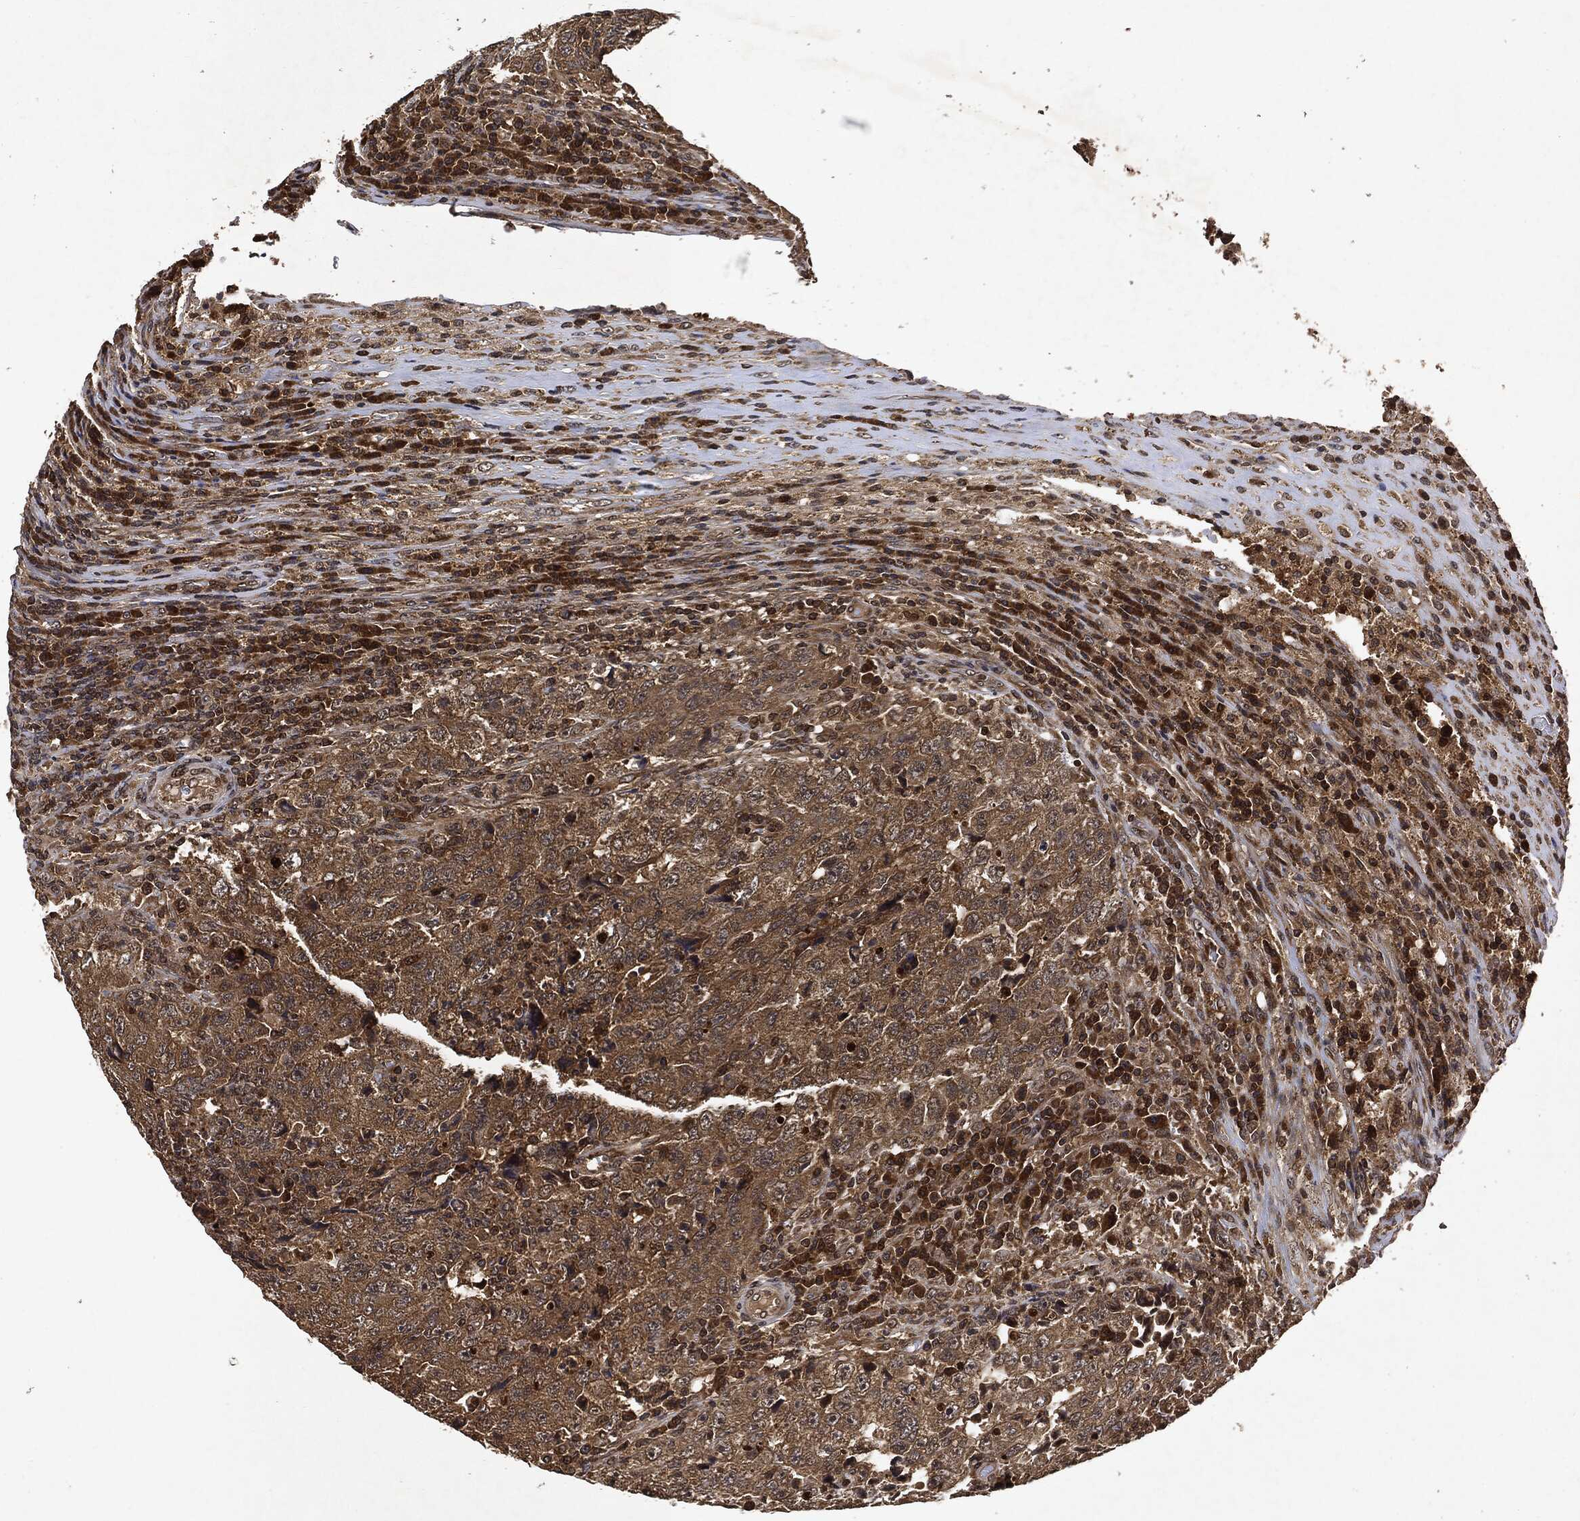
{"staining": {"intensity": "moderate", "quantity": ">75%", "location": "cytoplasmic/membranous"}, "tissue": "testis cancer", "cell_type": "Tumor cells", "image_type": "cancer", "snomed": [{"axis": "morphology", "description": "Necrosis, NOS"}, {"axis": "morphology", "description": "Carcinoma, Embryonal, NOS"}, {"axis": "topography", "description": "Testis"}], "caption": "Tumor cells show medium levels of moderate cytoplasmic/membranous expression in approximately >75% of cells in human testis cancer (embryonal carcinoma). (IHC, brightfield microscopy, high magnification).", "gene": "ZNF226", "patient": {"sex": "male", "age": 19}}